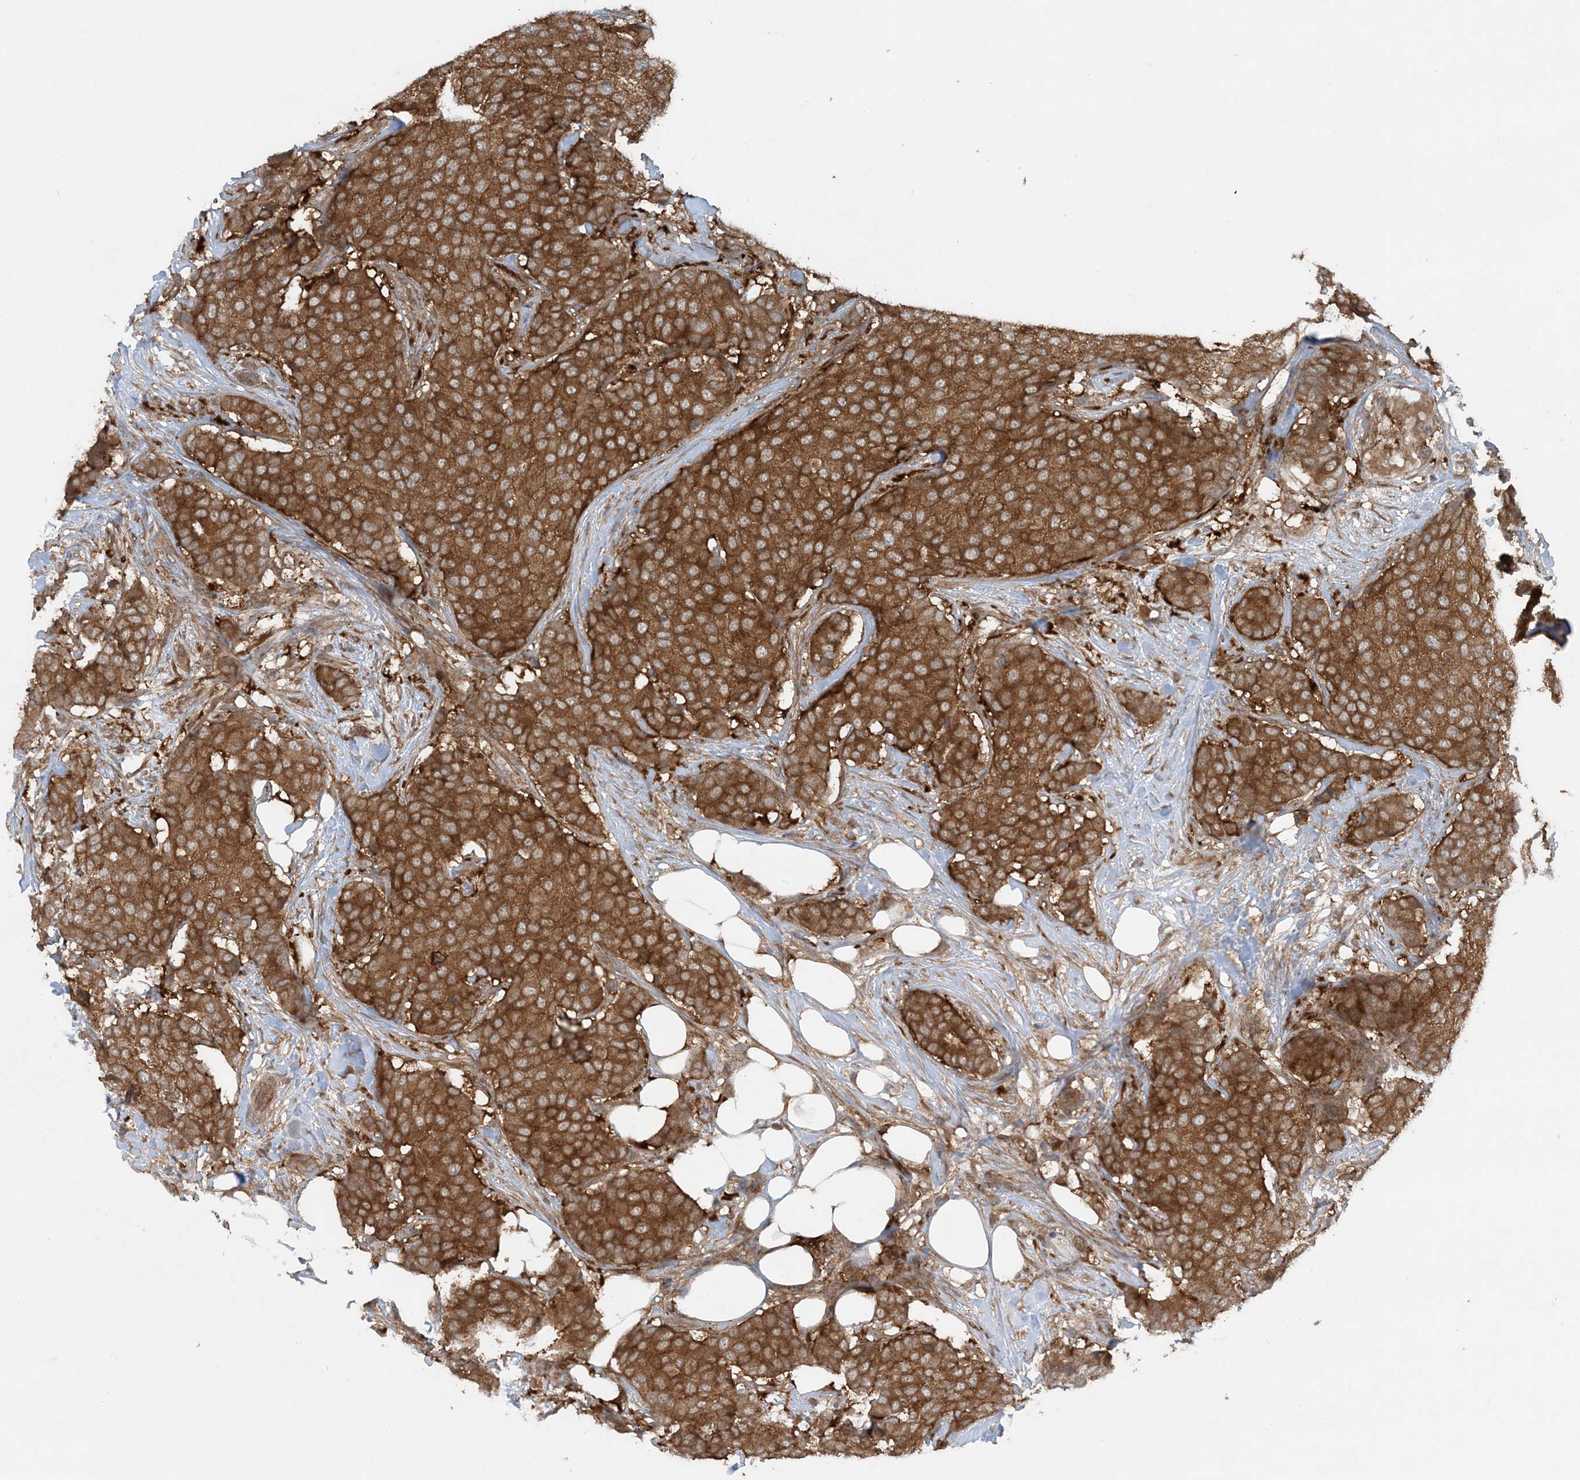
{"staining": {"intensity": "strong", "quantity": ">75%", "location": "cytoplasmic/membranous"}, "tissue": "breast cancer", "cell_type": "Tumor cells", "image_type": "cancer", "snomed": [{"axis": "morphology", "description": "Duct carcinoma"}, {"axis": "topography", "description": "Breast"}], "caption": "The histopathology image reveals staining of breast cancer (intraductal carcinoma), revealing strong cytoplasmic/membranous protein expression (brown color) within tumor cells. Nuclei are stained in blue.", "gene": "STAM2", "patient": {"sex": "female", "age": 75}}